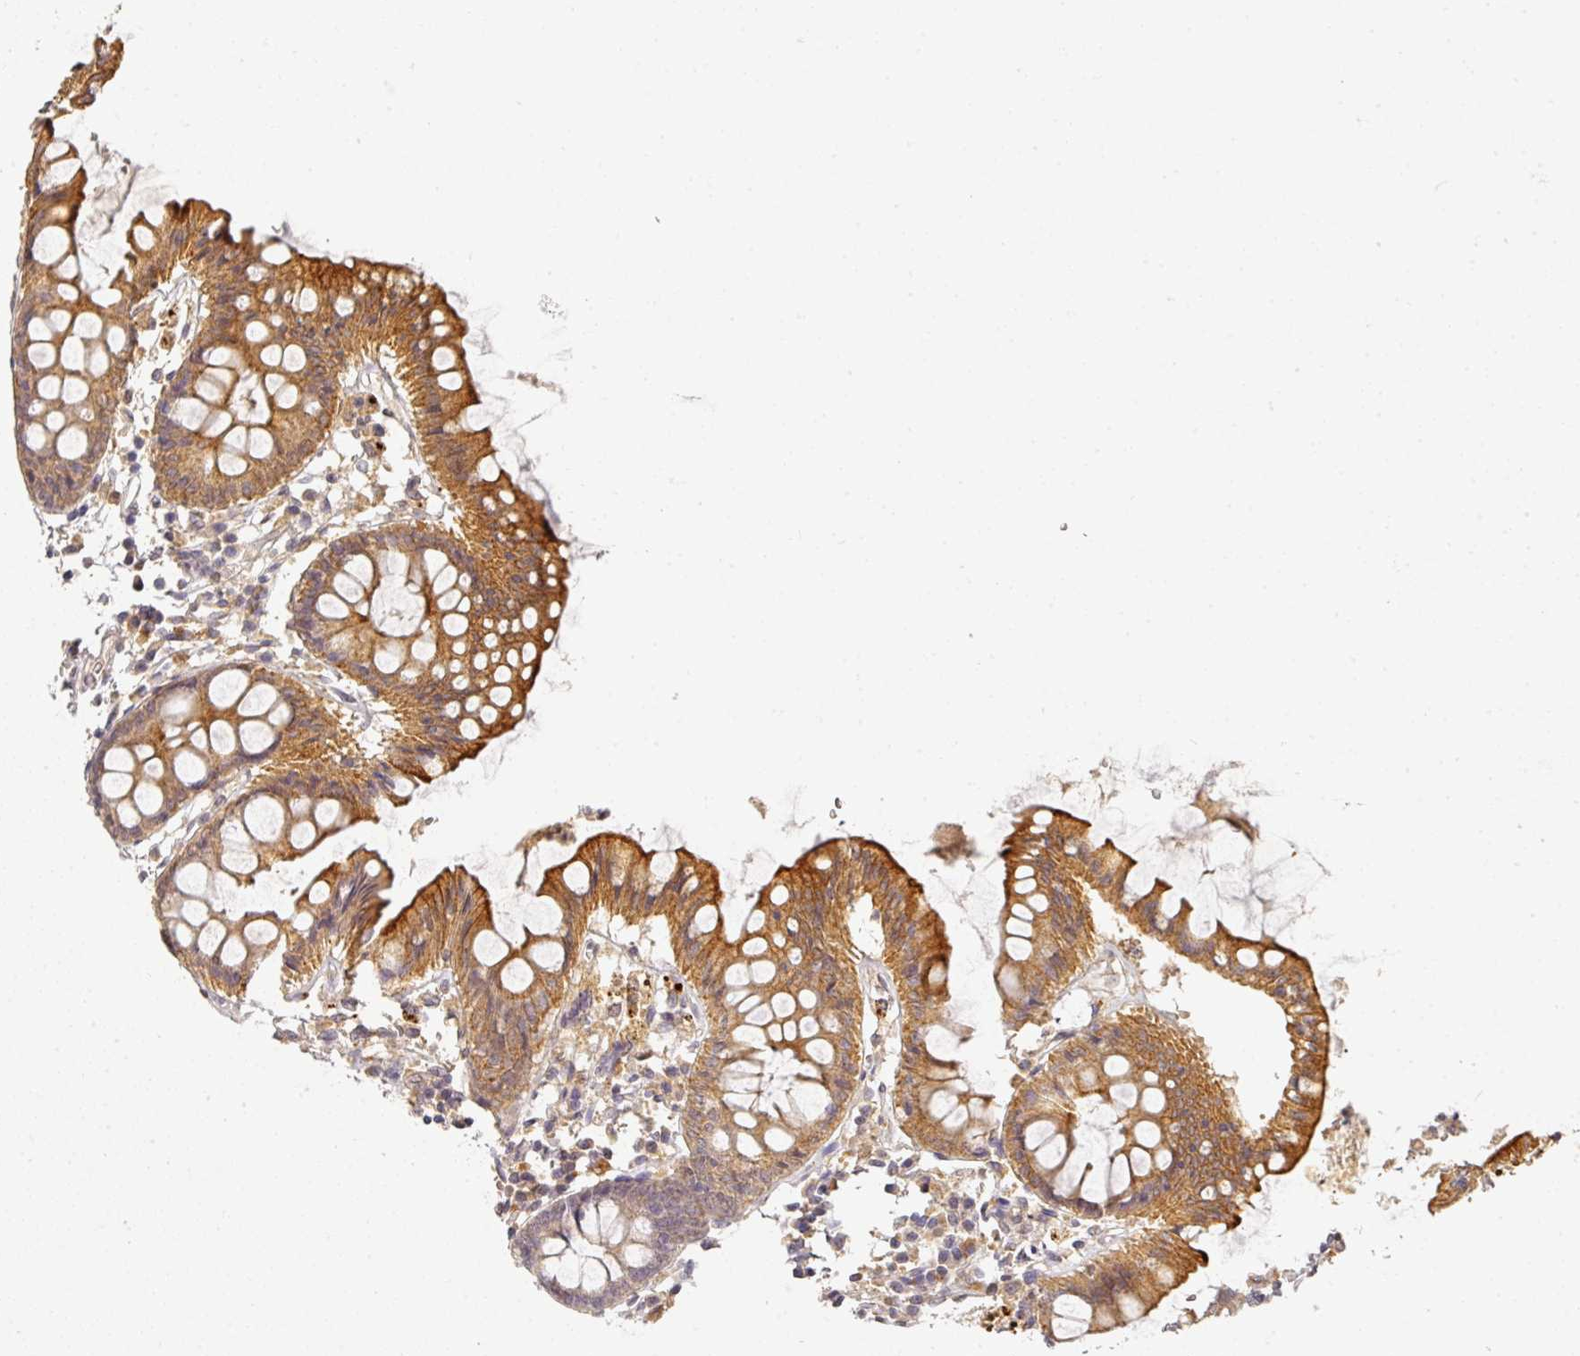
{"staining": {"intensity": "weak", "quantity": ">75%", "location": "cytoplasmic/membranous"}, "tissue": "colon", "cell_type": "Endothelial cells", "image_type": "normal", "snomed": [{"axis": "morphology", "description": "Normal tissue, NOS"}, {"axis": "topography", "description": "Colon"}], "caption": "Normal colon was stained to show a protein in brown. There is low levels of weak cytoplasmic/membranous expression in approximately >75% of endothelial cells.", "gene": "EXTL3", "patient": {"sex": "female", "age": 84}}